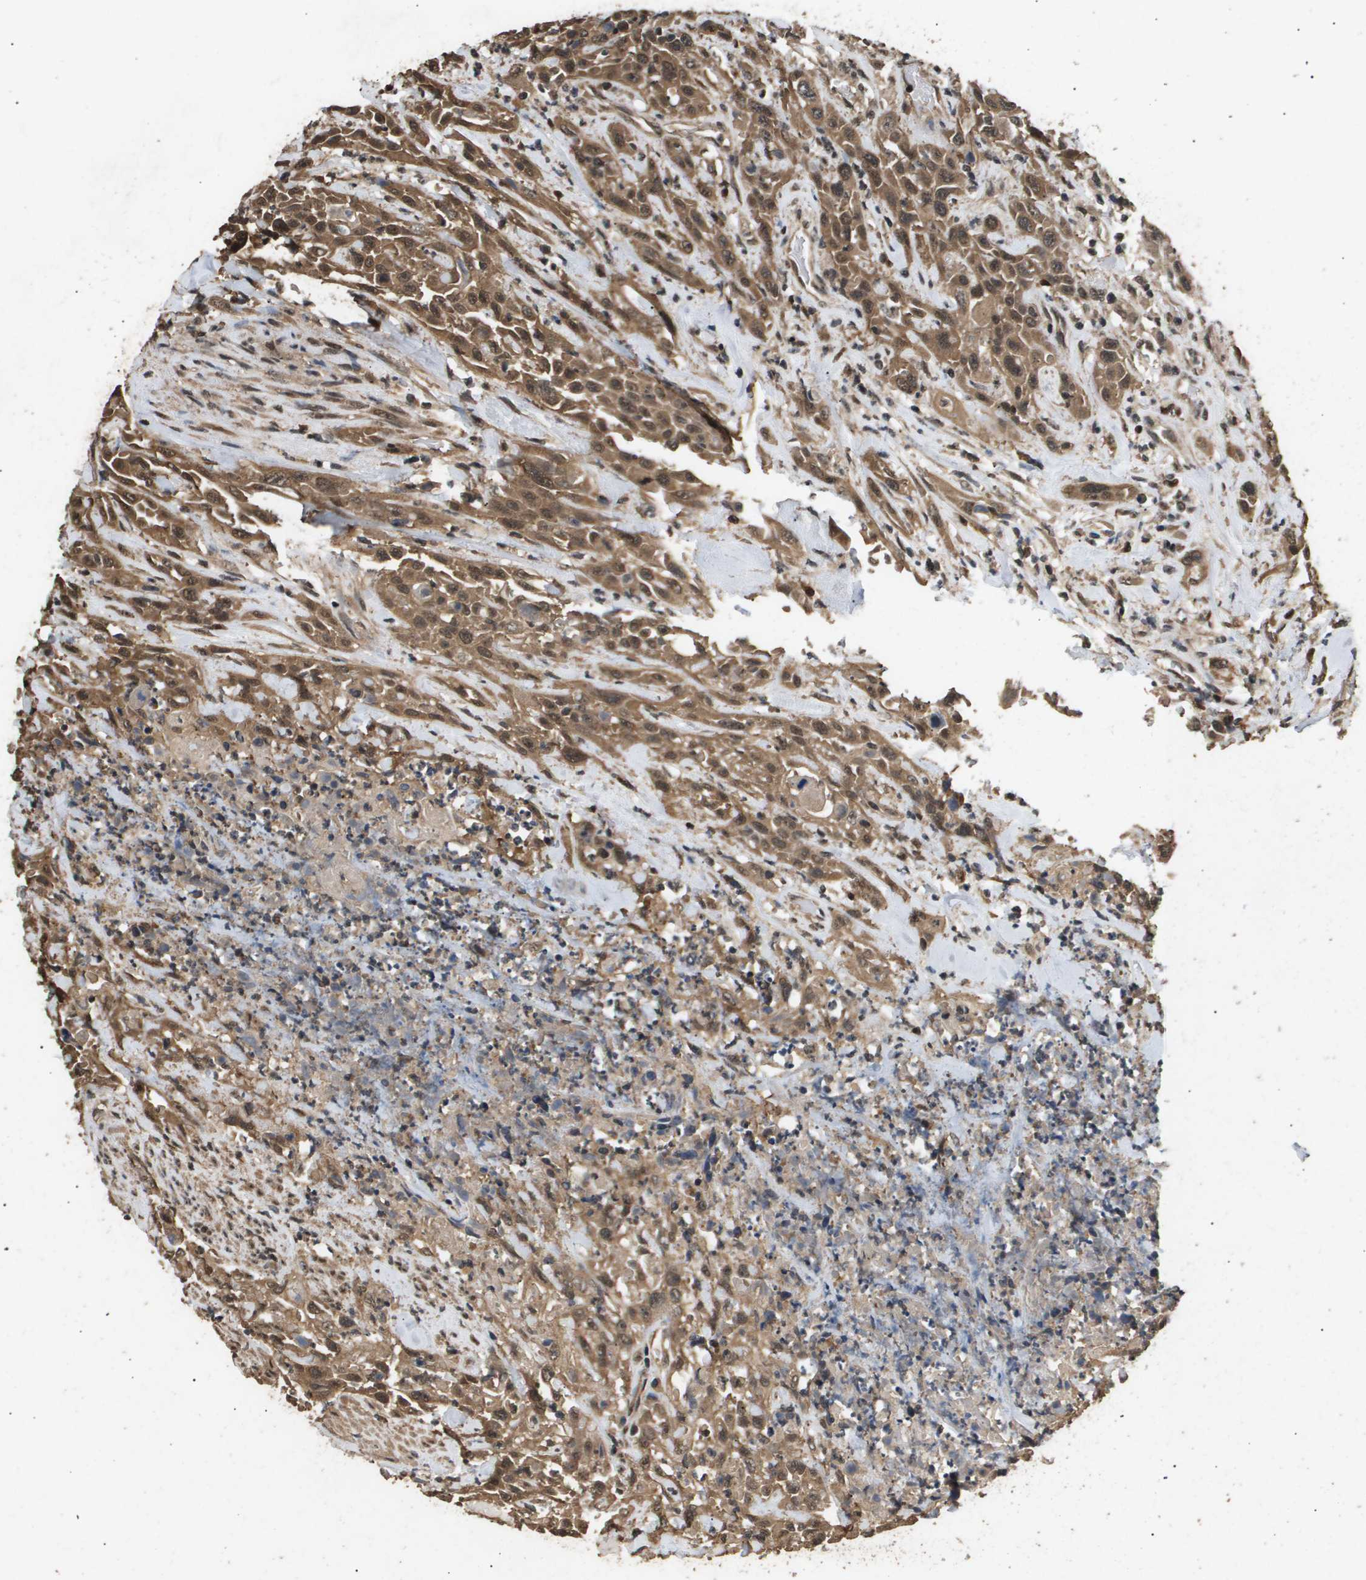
{"staining": {"intensity": "moderate", "quantity": ">75%", "location": "cytoplasmic/membranous,nuclear"}, "tissue": "urothelial cancer", "cell_type": "Tumor cells", "image_type": "cancer", "snomed": [{"axis": "morphology", "description": "Urothelial carcinoma, High grade"}, {"axis": "topography", "description": "Urinary bladder"}], "caption": "Immunohistochemical staining of human urothelial carcinoma (high-grade) demonstrates medium levels of moderate cytoplasmic/membranous and nuclear protein staining in about >75% of tumor cells.", "gene": "ING1", "patient": {"sex": "female", "age": 84}}